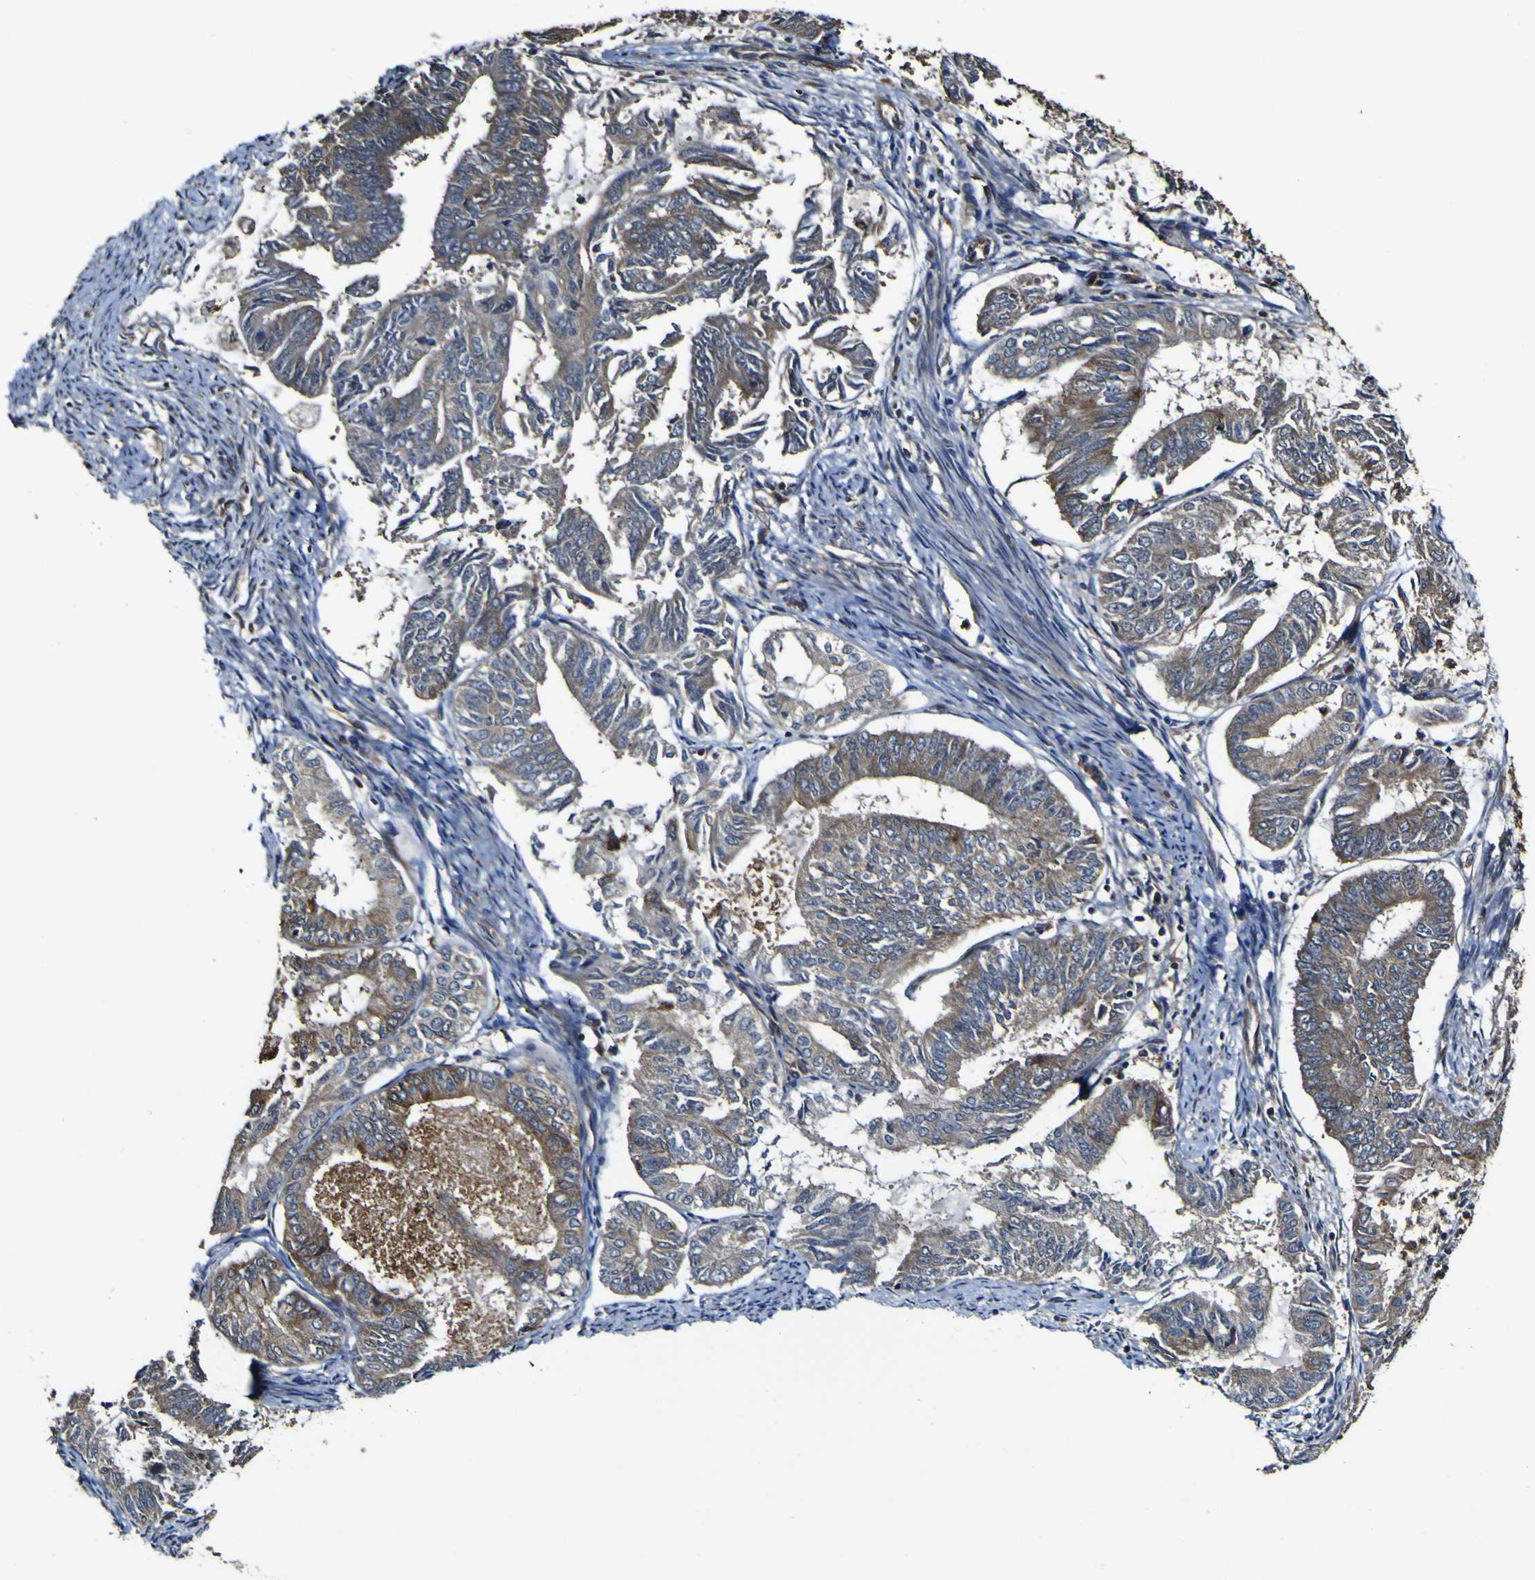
{"staining": {"intensity": "moderate", "quantity": ">75%", "location": "cytoplasmic/membranous"}, "tissue": "endometrial cancer", "cell_type": "Tumor cells", "image_type": "cancer", "snomed": [{"axis": "morphology", "description": "Adenocarcinoma, NOS"}, {"axis": "topography", "description": "Endometrium"}], "caption": "This image displays immunohistochemistry (IHC) staining of human endometrial cancer, with medium moderate cytoplasmic/membranous expression in approximately >75% of tumor cells.", "gene": "TNIK", "patient": {"sex": "female", "age": 86}}